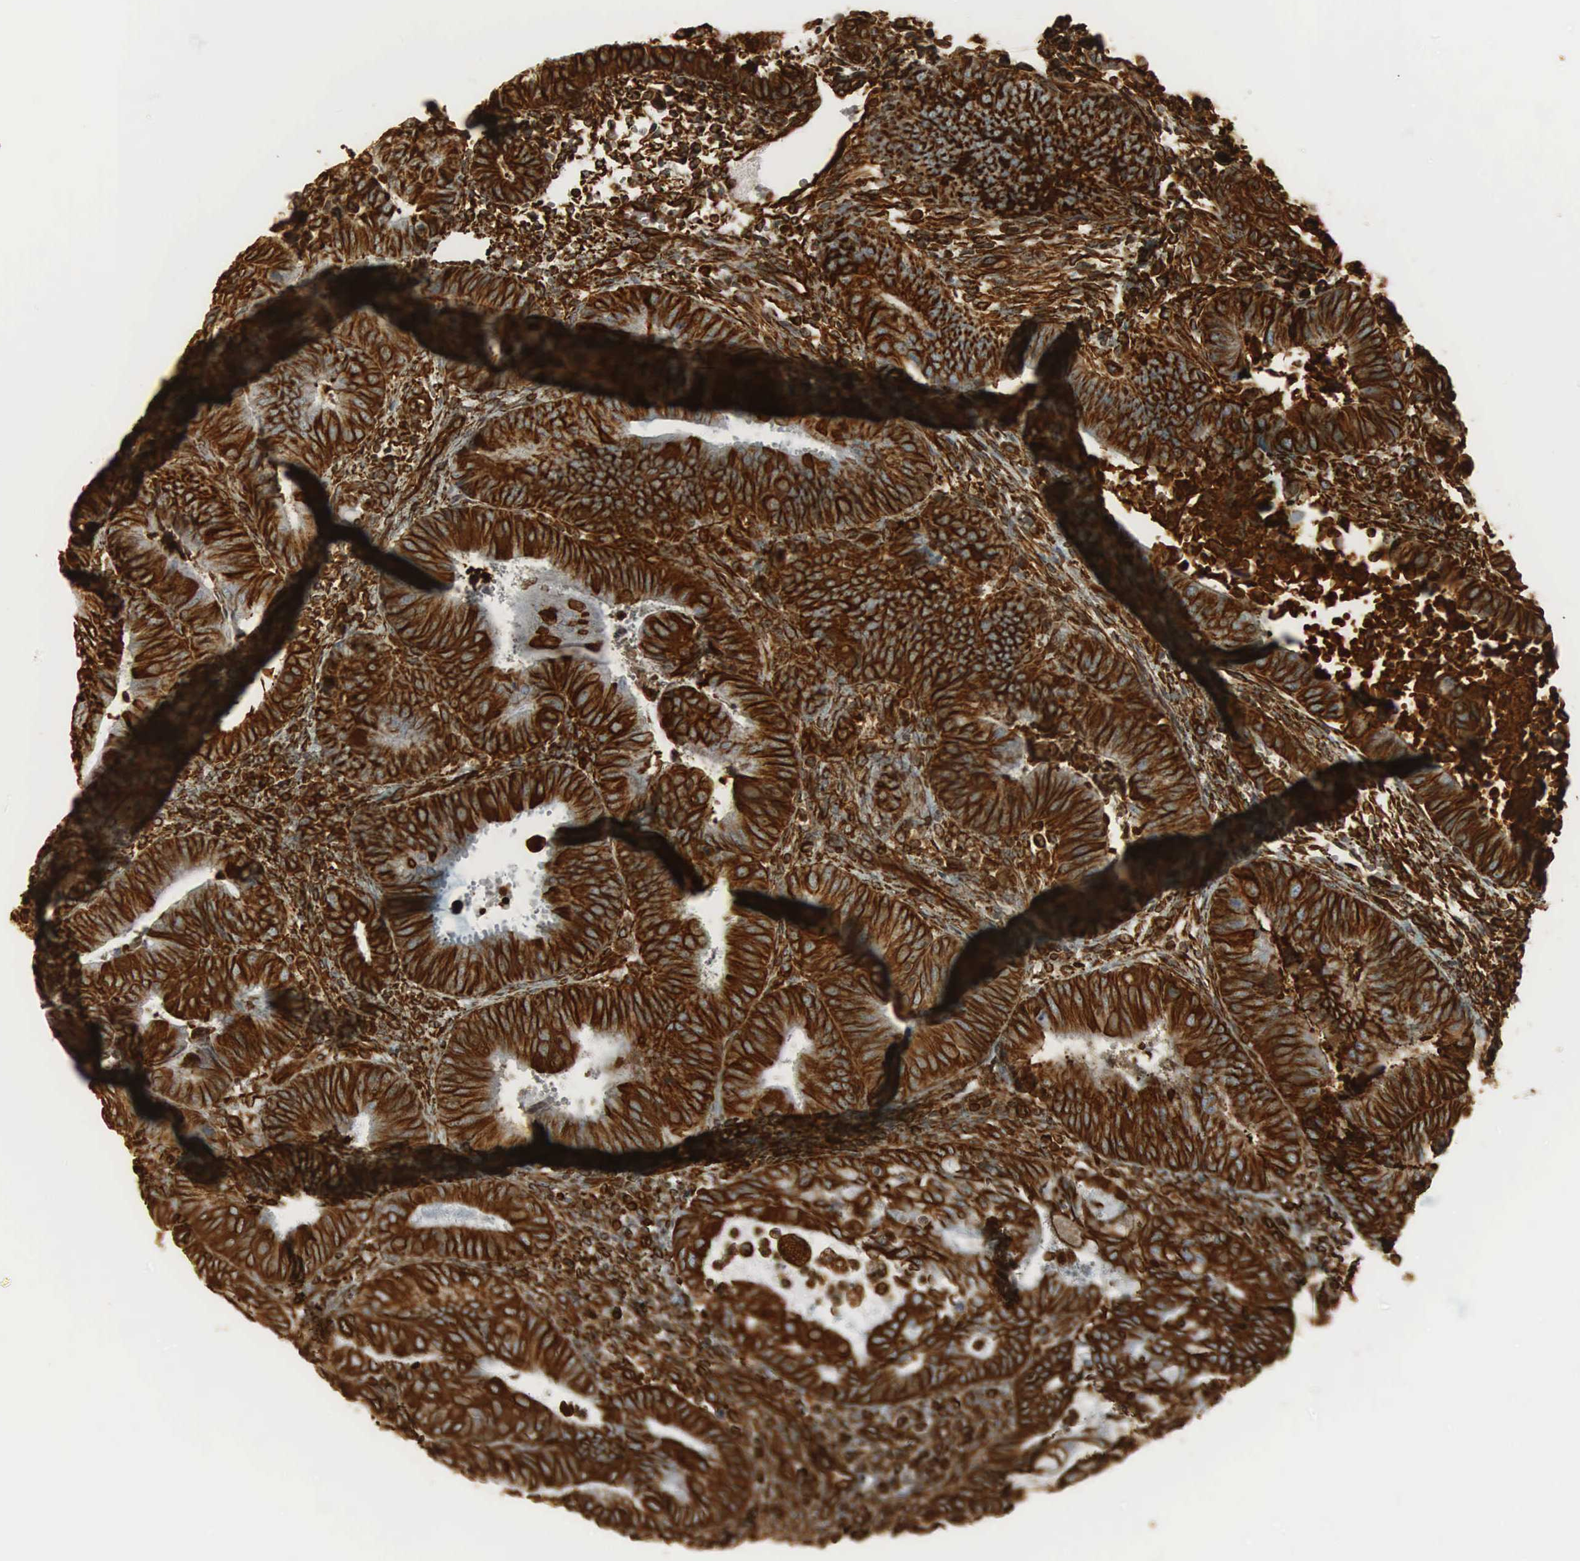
{"staining": {"intensity": "strong", "quantity": ">75%", "location": "cytoplasmic/membranous"}, "tissue": "endometrial cancer", "cell_type": "Tumor cells", "image_type": "cancer", "snomed": [{"axis": "morphology", "description": "Adenocarcinoma, NOS"}, {"axis": "topography", "description": "Endometrium"}], "caption": "This image reveals immunohistochemistry staining of human adenocarcinoma (endometrial), with high strong cytoplasmic/membranous expression in about >75% of tumor cells.", "gene": "VIM", "patient": {"sex": "female", "age": 63}}